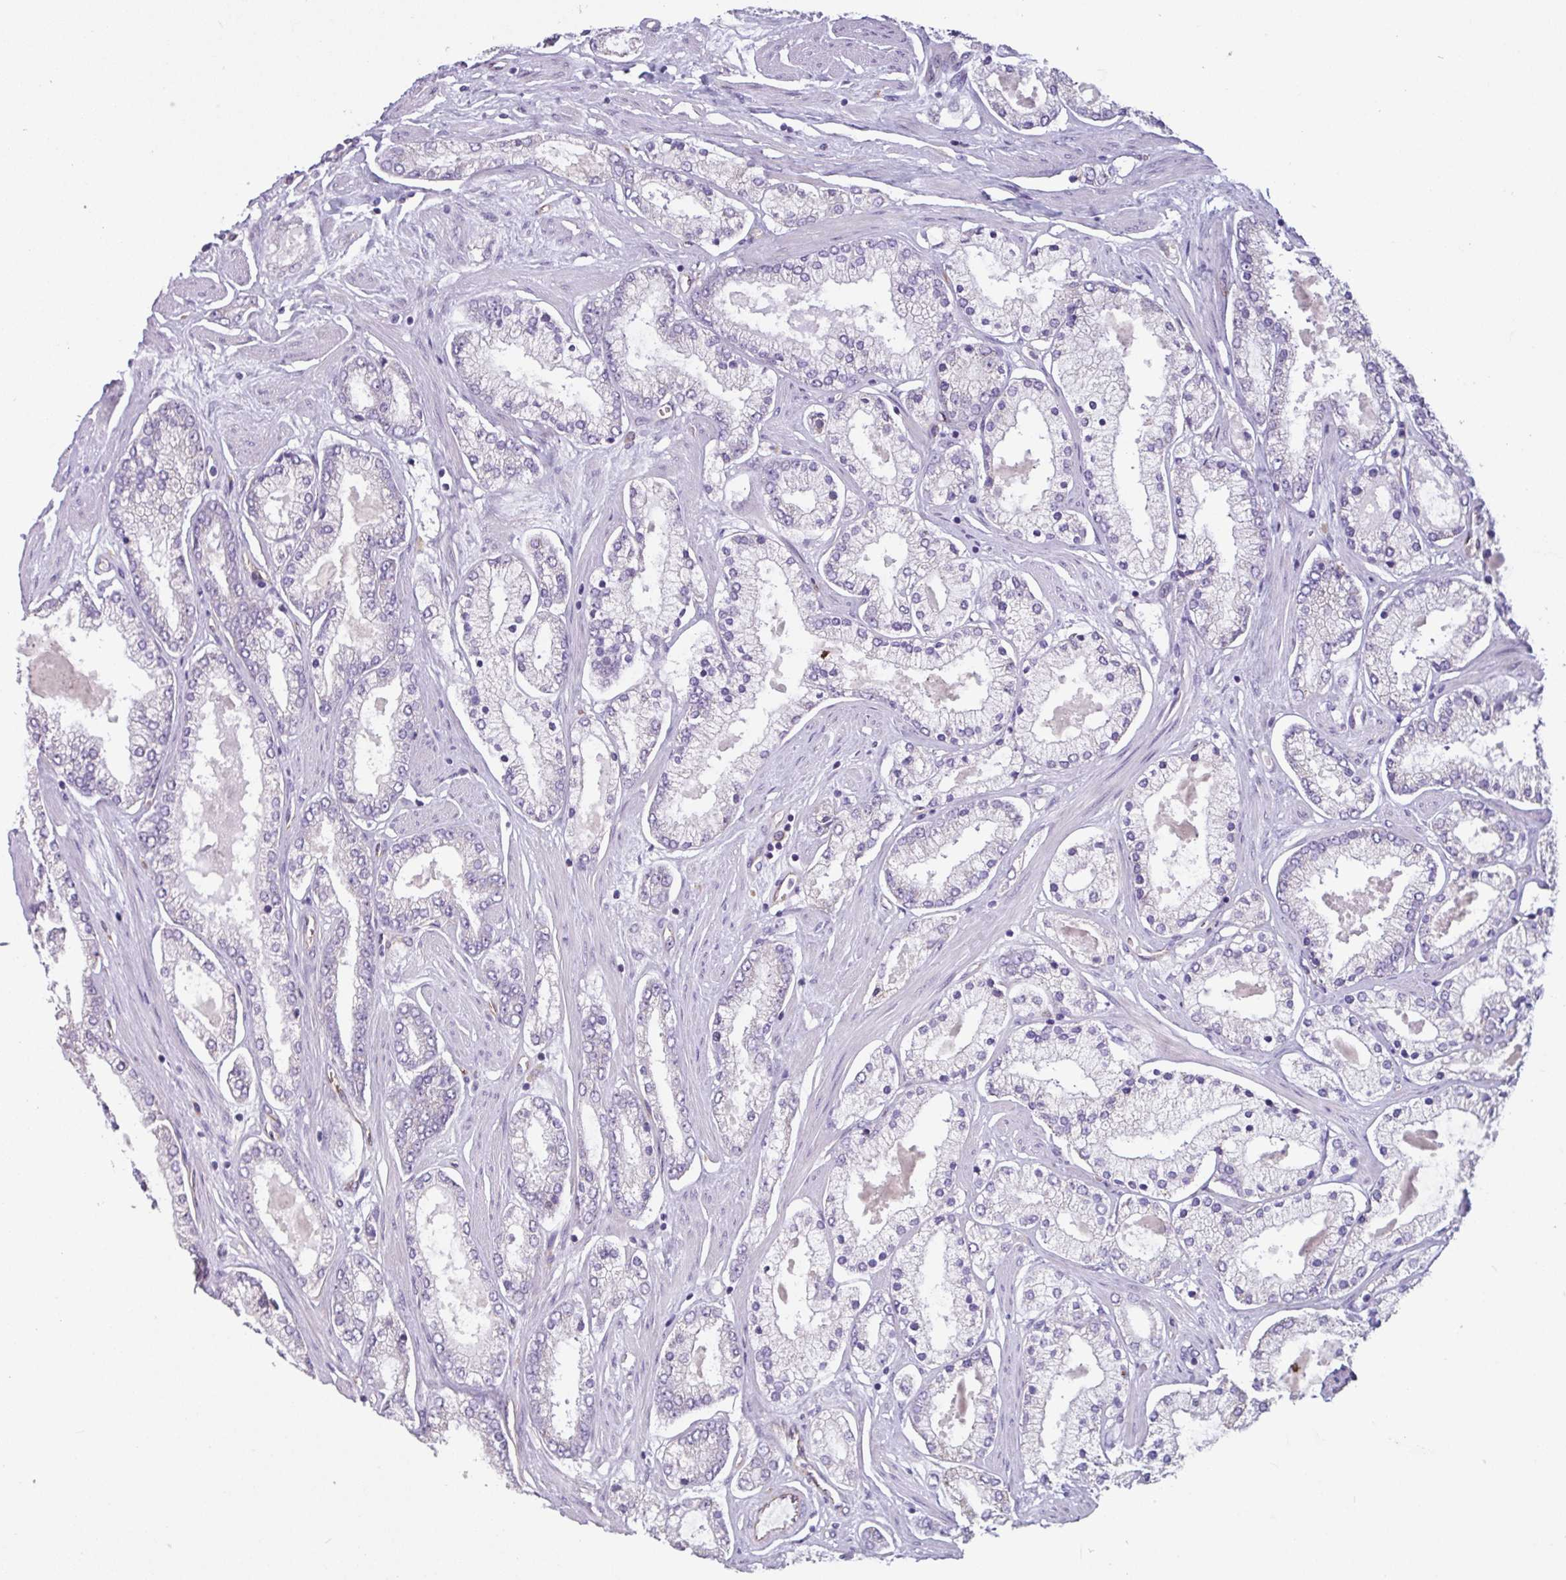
{"staining": {"intensity": "negative", "quantity": "none", "location": "none"}, "tissue": "prostate cancer", "cell_type": "Tumor cells", "image_type": "cancer", "snomed": [{"axis": "morphology", "description": "Adenocarcinoma, Low grade"}, {"axis": "topography", "description": "Prostate"}], "caption": "Immunohistochemistry histopathology image of prostate low-grade adenocarcinoma stained for a protein (brown), which reveals no positivity in tumor cells.", "gene": "BTD", "patient": {"sex": "male", "age": 42}}